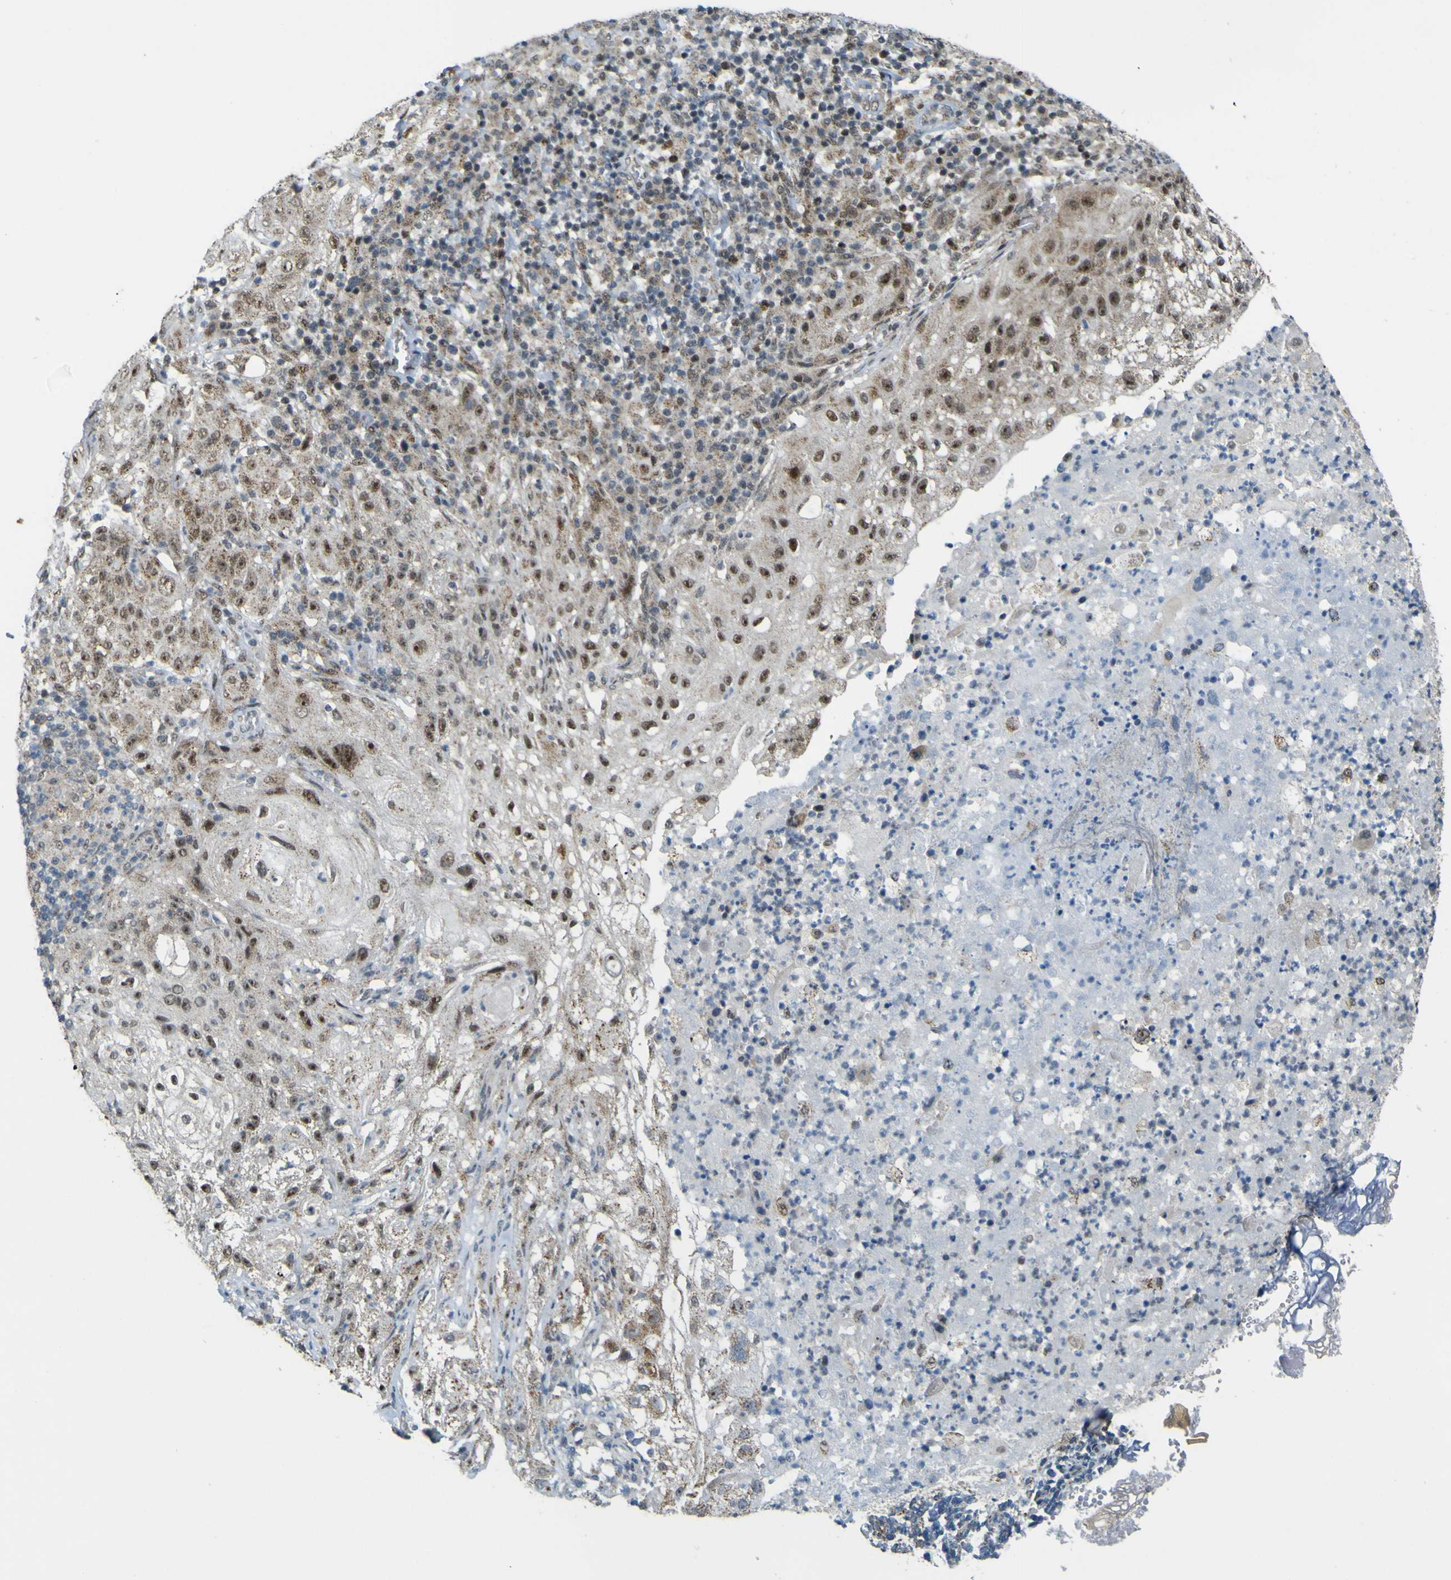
{"staining": {"intensity": "moderate", "quantity": ">75%", "location": "cytoplasmic/membranous,nuclear"}, "tissue": "lung cancer", "cell_type": "Tumor cells", "image_type": "cancer", "snomed": [{"axis": "morphology", "description": "Inflammation, NOS"}, {"axis": "morphology", "description": "Squamous cell carcinoma, NOS"}, {"axis": "topography", "description": "Lymph node"}, {"axis": "topography", "description": "Soft tissue"}, {"axis": "topography", "description": "Lung"}], "caption": "Immunohistochemistry of human lung cancer shows medium levels of moderate cytoplasmic/membranous and nuclear expression in approximately >75% of tumor cells.", "gene": "ACBD5", "patient": {"sex": "male", "age": 66}}